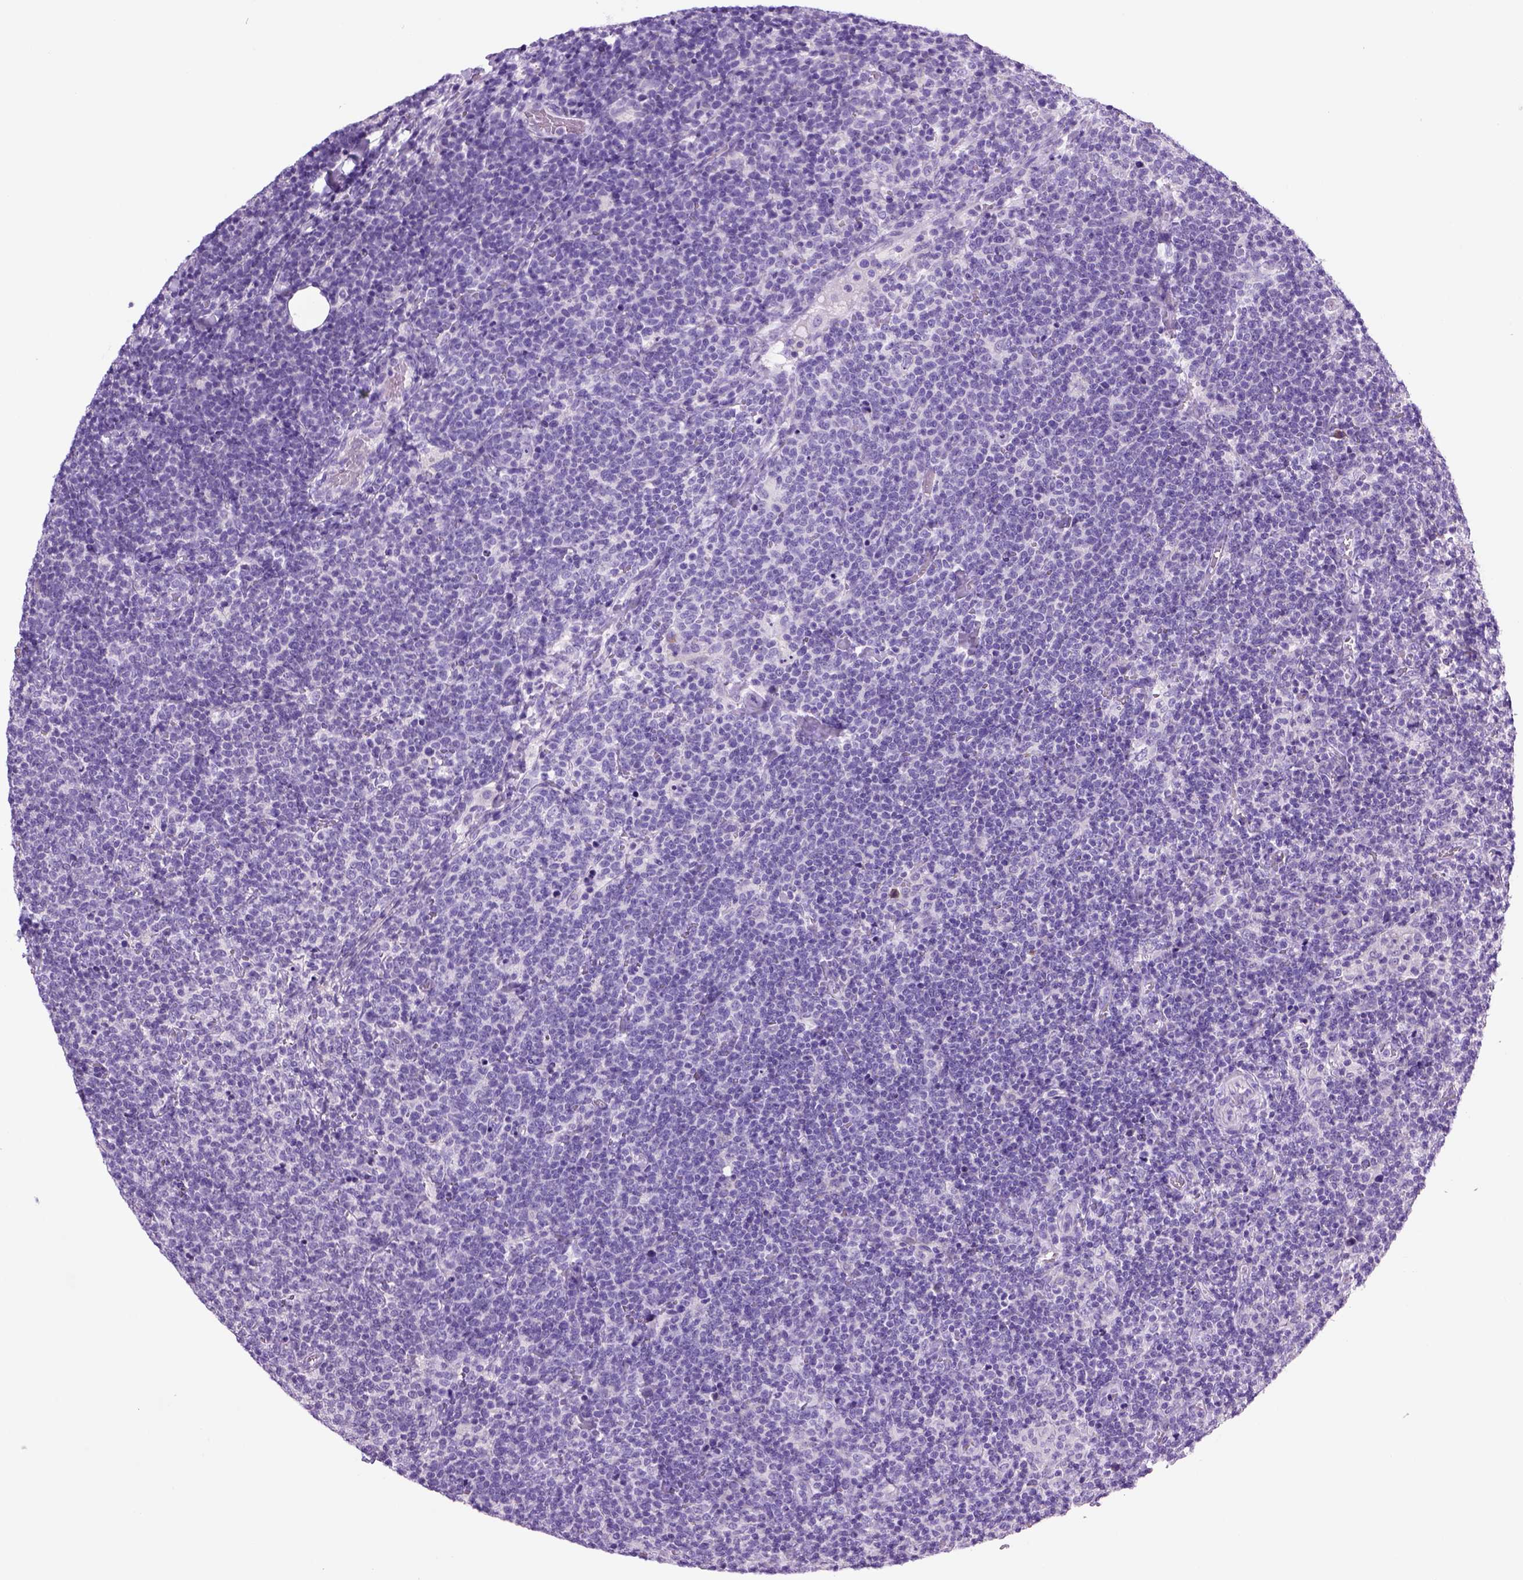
{"staining": {"intensity": "negative", "quantity": "none", "location": "none"}, "tissue": "lymphoma", "cell_type": "Tumor cells", "image_type": "cancer", "snomed": [{"axis": "morphology", "description": "Malignant lymphoma, non-Hodgkin's type, High grade"}, {"axis": "topography", "description": "Lymph node"}], "caption": "A high-resolution micrograph shows immunohistochemistry (IHC) staining of high-grade malignant lymphoma, non-Hodgkin's type, which demonstrates no significant staining in tumor cells.", "gene": "HHIPL2", "patient": {"sex": "male", "age": 61}}